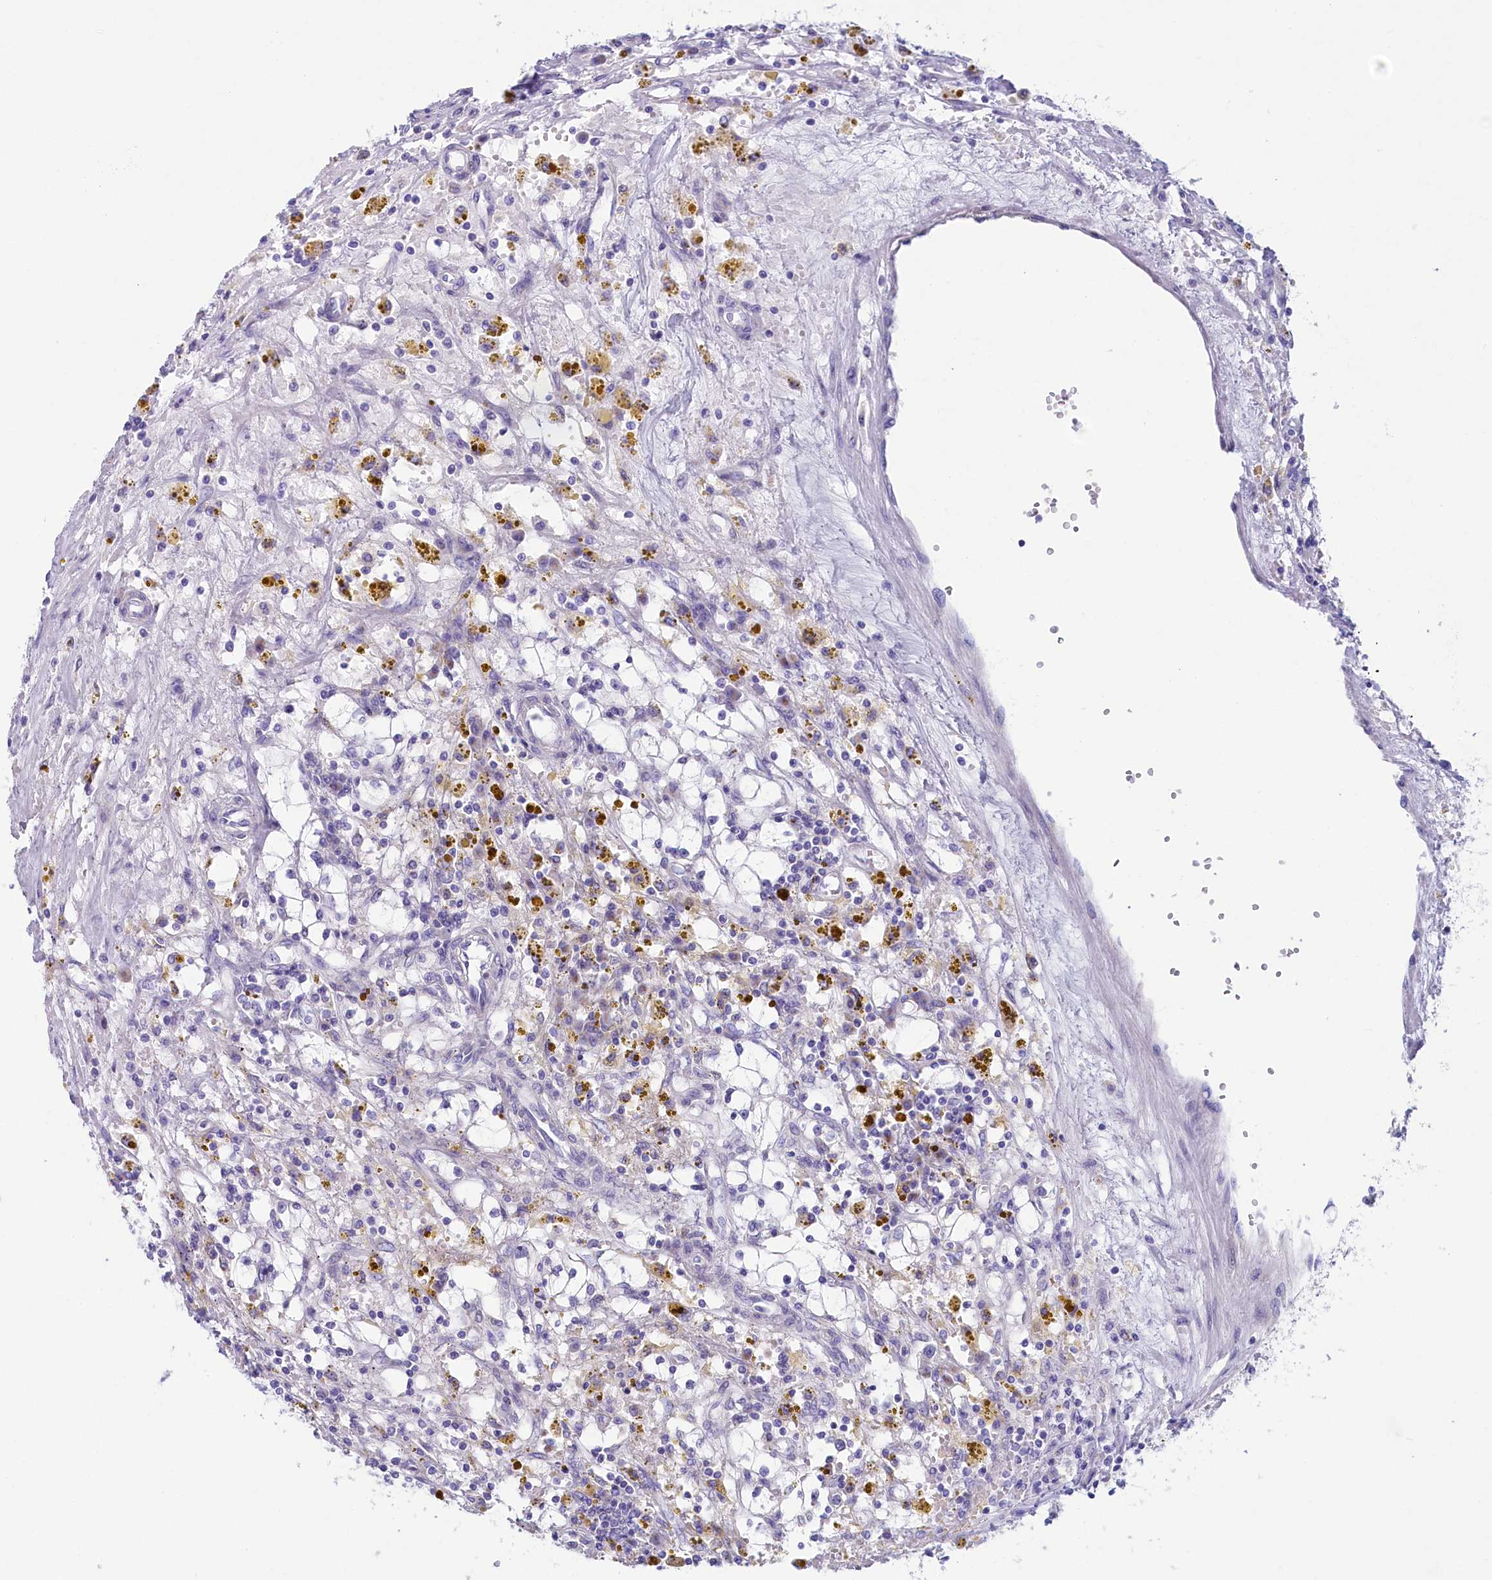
{"staining": {"intensity": "negative", "quantity": "none", "location": "none"}, "tissue": "renal cancer", "cell_type": "Tumor cells", "image_type": "cancer", "snomed": [{"axis": "morphology", "description": "Adenocarcinoma, NOS"}, {"axis": "topography", "description": "Kidney"}], "caption": "There is no significant positivity in tumor cells of renal cancer.", "gene": "SKA3", "patient": {"sex": "male", "age": 56}}